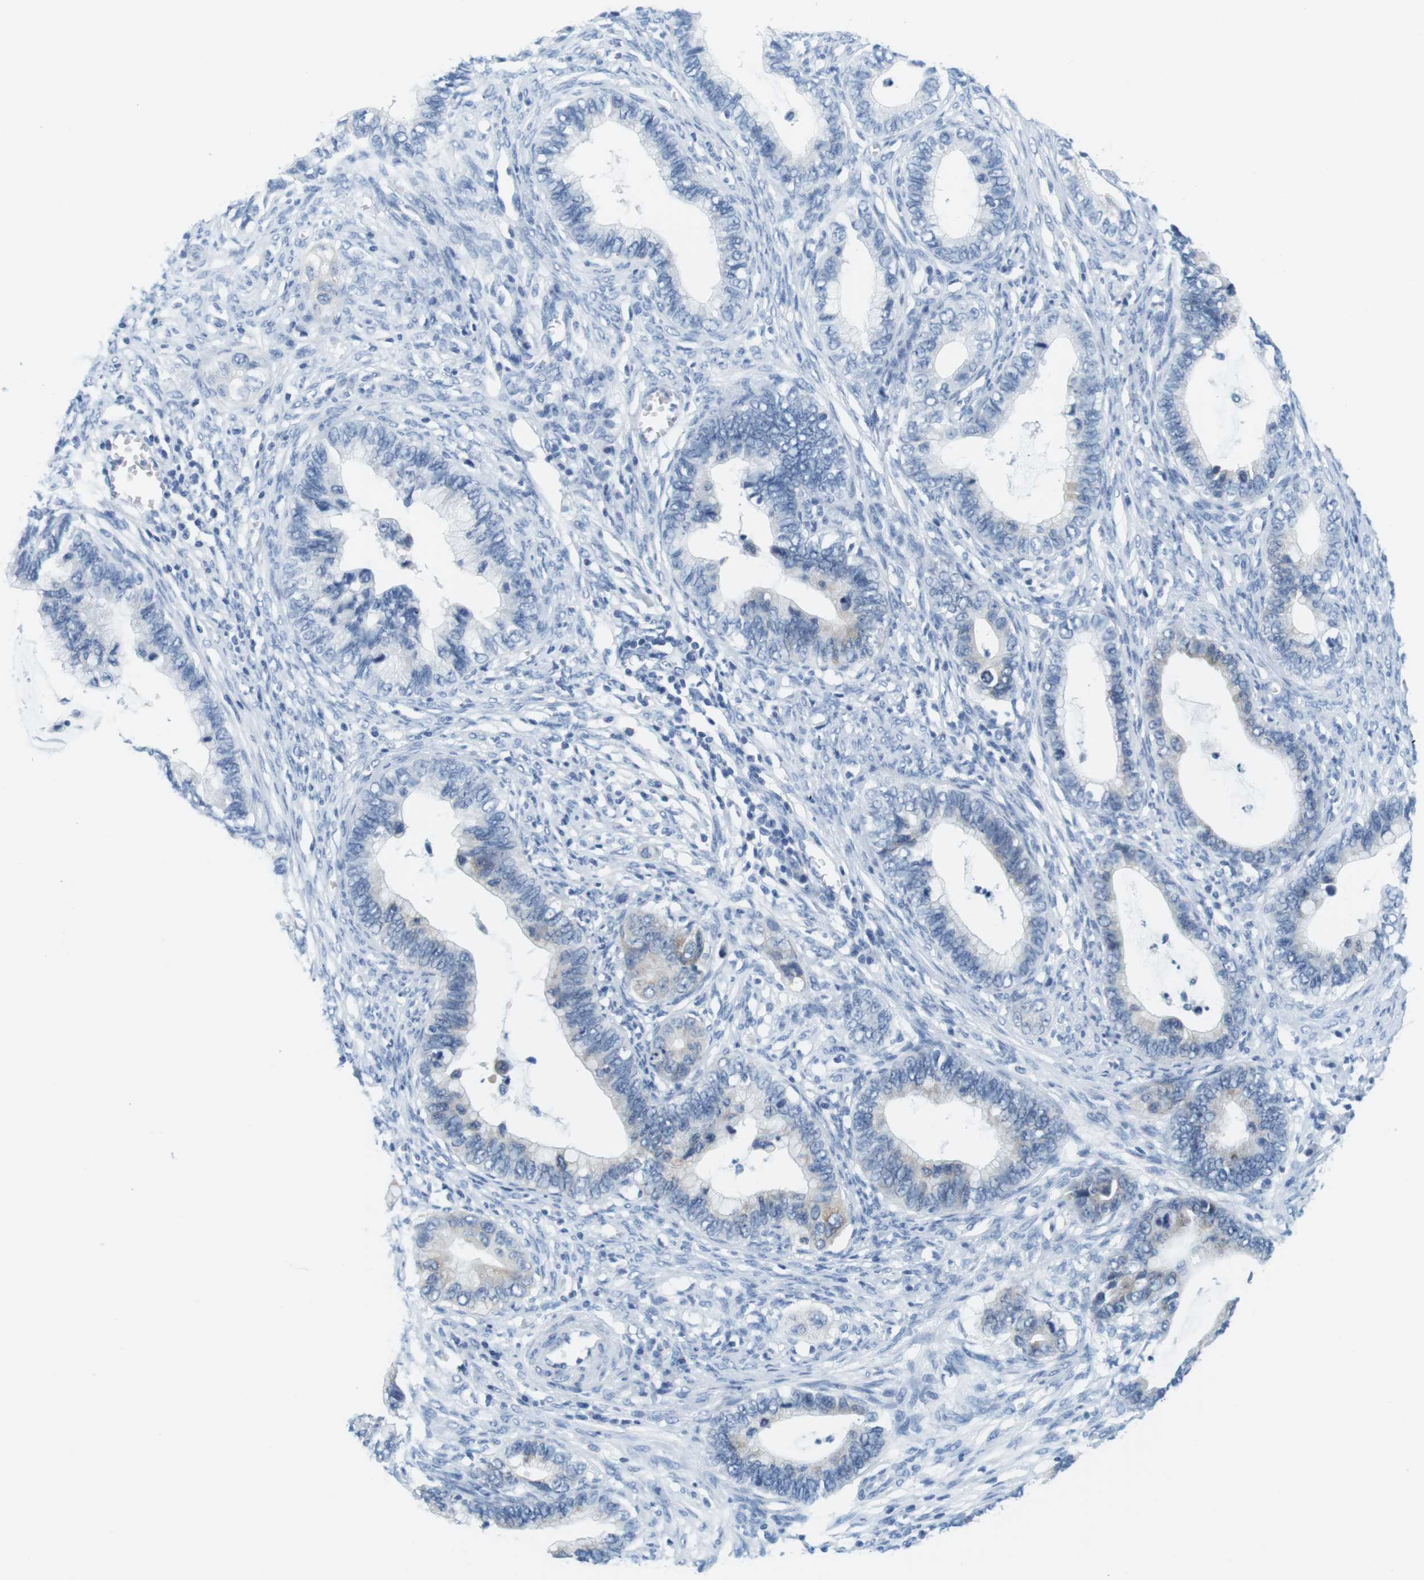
{"staining": {"intensity": "negative", "quantity": "none", "location": "none"}, "tissue": "cervical cancer", "cell_type": "Tumor cells", "image_type": "cancer", "snomed": [{"axis": "morphology", "description": "Adenocarcinoma, NOS"}, {"axis": "topography", "description": "Cervix"}], "caption": "This is a image of immunohistochemistry (IHC) staining of adenocarcinoma (cervical), which shows no positivity in tumor cells.", "gene": "CYP2C9", "patient": {"sex": "female", "age": 44}}